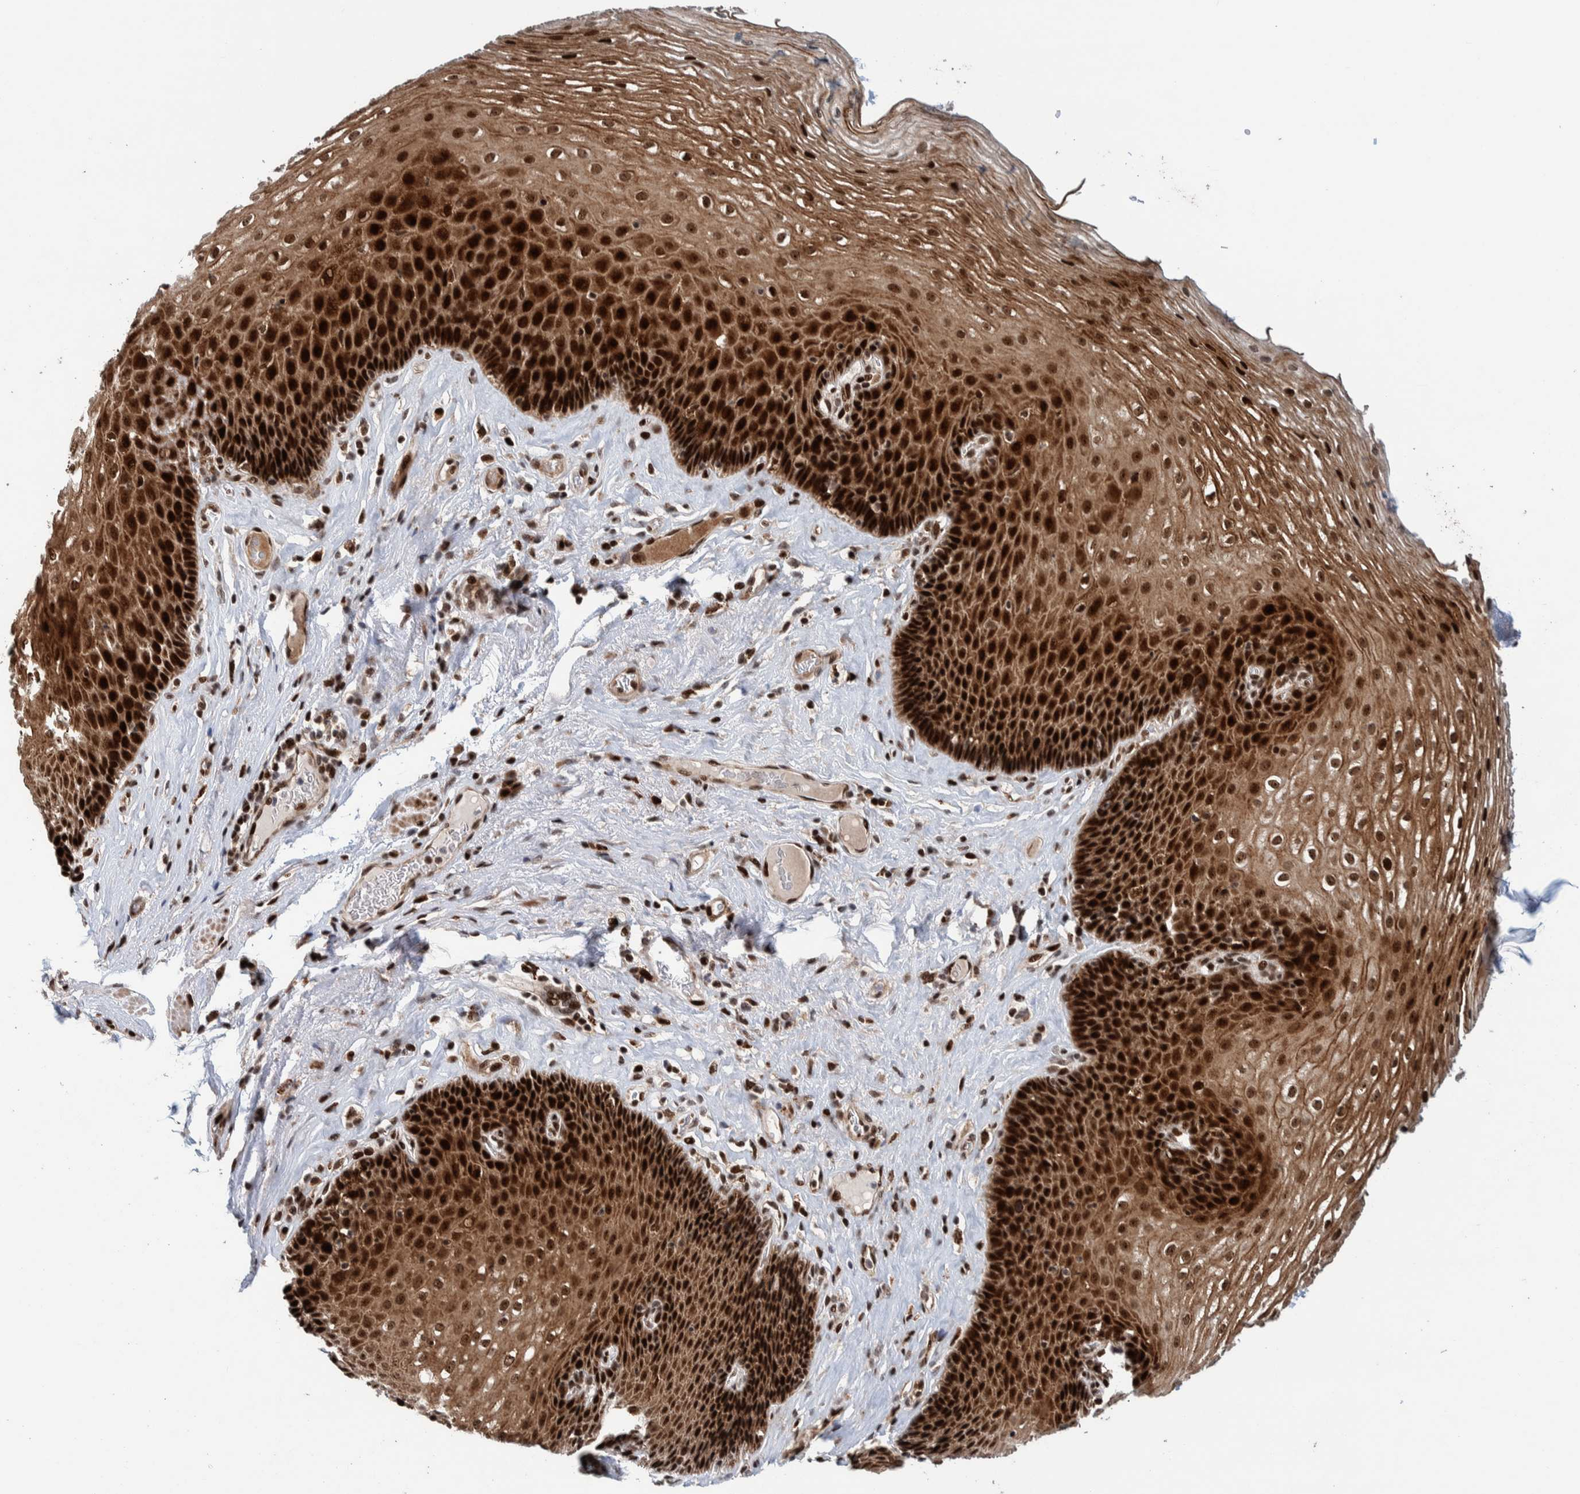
{"staining": {"intensity": "strong", "quantity": ">75%", "location": "cytoplasmic/membranous,nuclear"}, "tissue": "esophagus", "cell_type": "Squamous epithelial cells", "image_type": "normal", "snomed": [{"axis": "morphology", "description": "Normal tissue, NOS"}, {"axis": "topography", "description": "Esophagus"}], "caption": "Immunohistochemical staining of benign esophagus shows strong cytoplasmic/membranous,nuclear protein staining in about >75% of squamous epithelial cells.", "gene": "CHD4", "patient": {"sex": "female", "age": 66}}